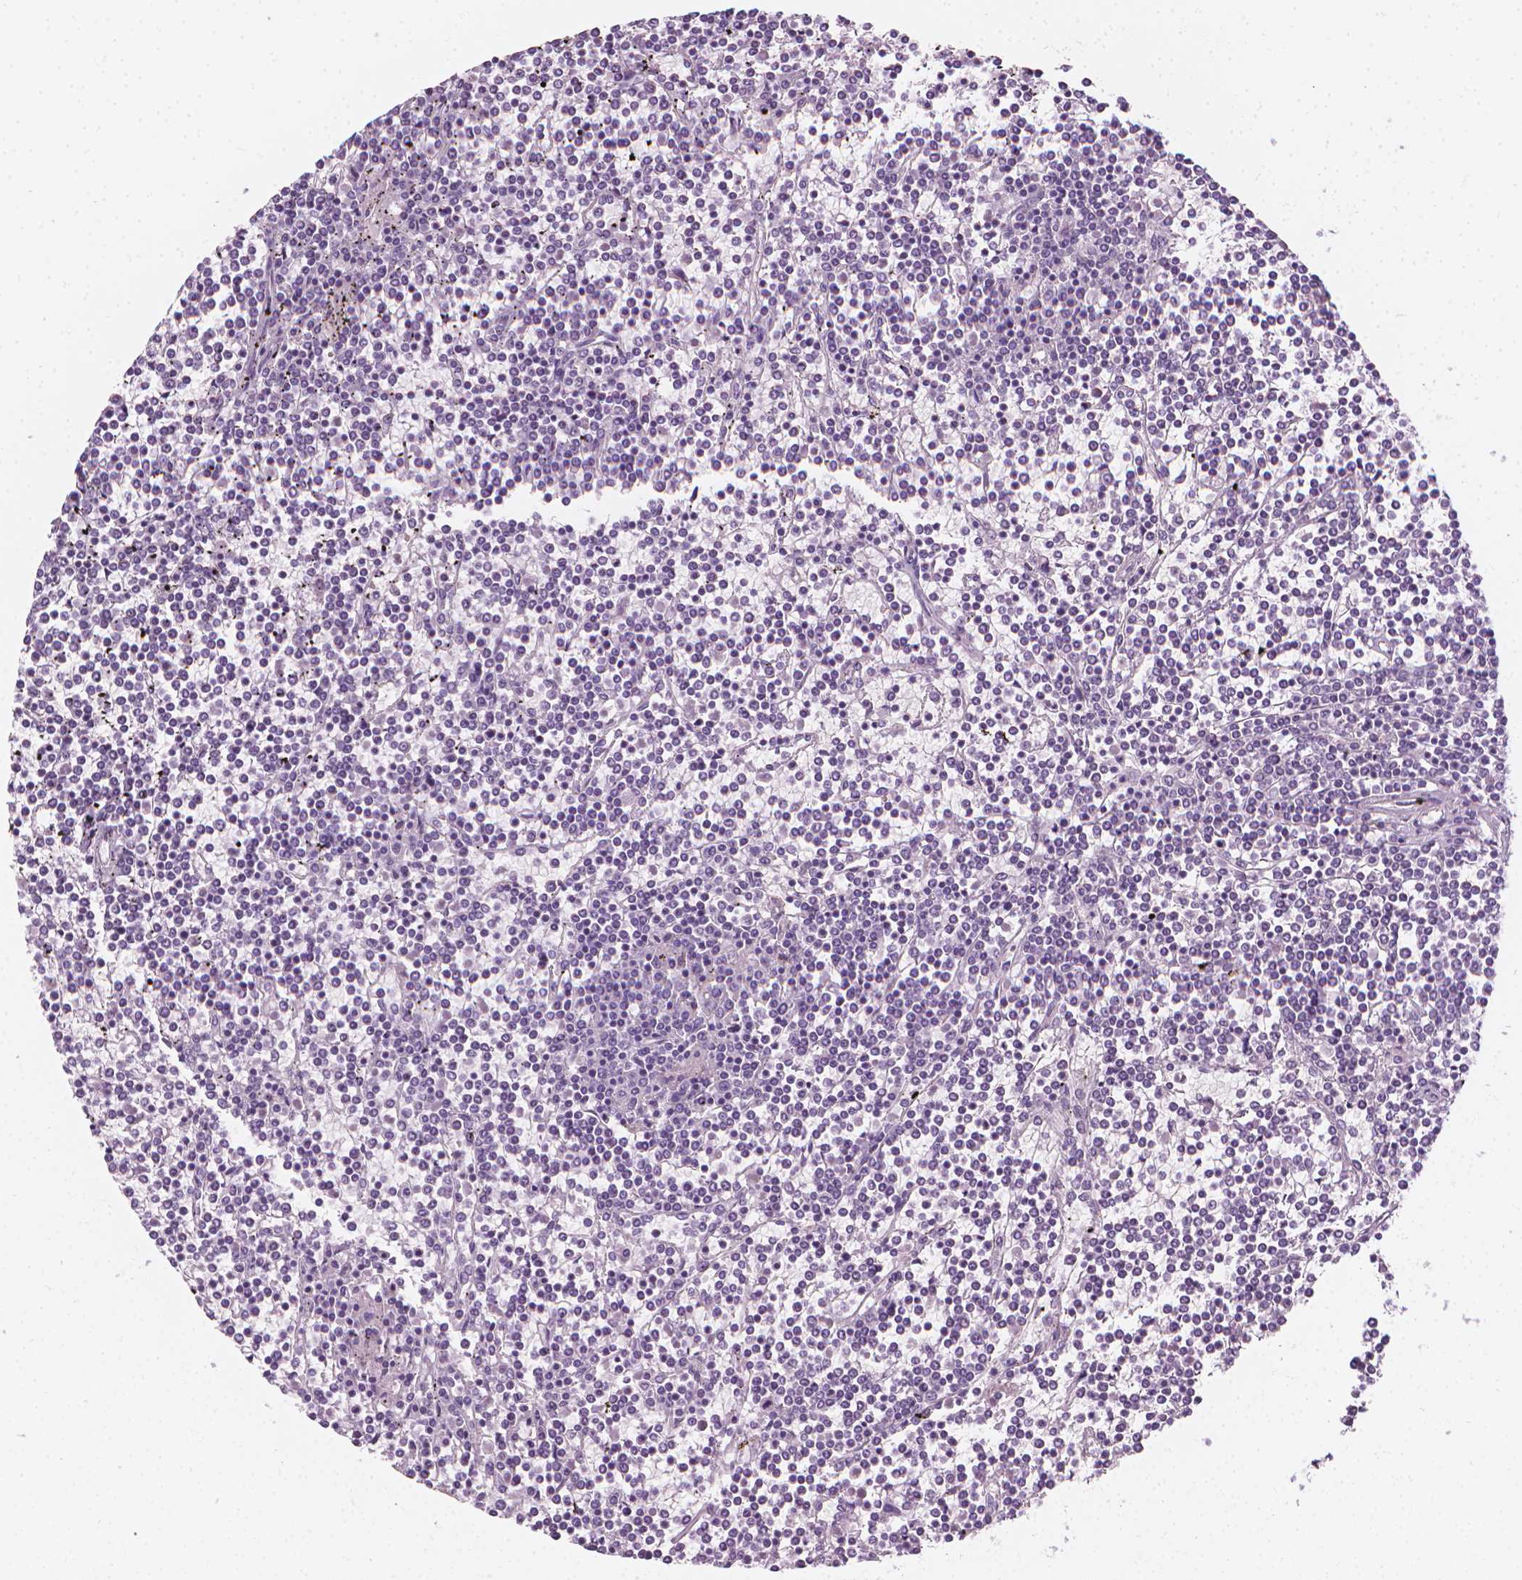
{"staining": {"intensity": "negative", "quantity": "none", "location": "none"}, "tissue": "lymphoma", "cell_type": "Tumor cells", "image_type": "cancer", "snomed": [{"axis": "morphology", "description": "Malignant lymphoma, non-Hodgkin's type, Low grade"}, {"axis": "topography", "description": "Spleen"}], "caption": "High magnification brightfield microscopy of lymphoma stained with DAB (3,3'-diaminobenzidine) (brown) and counterstained with hematoxylin (blue): tumor cells show no significant positivity. Nuclei are stained in blue.", "gene": "SCG3", "patient": {"sex": "female", "age": 19}}